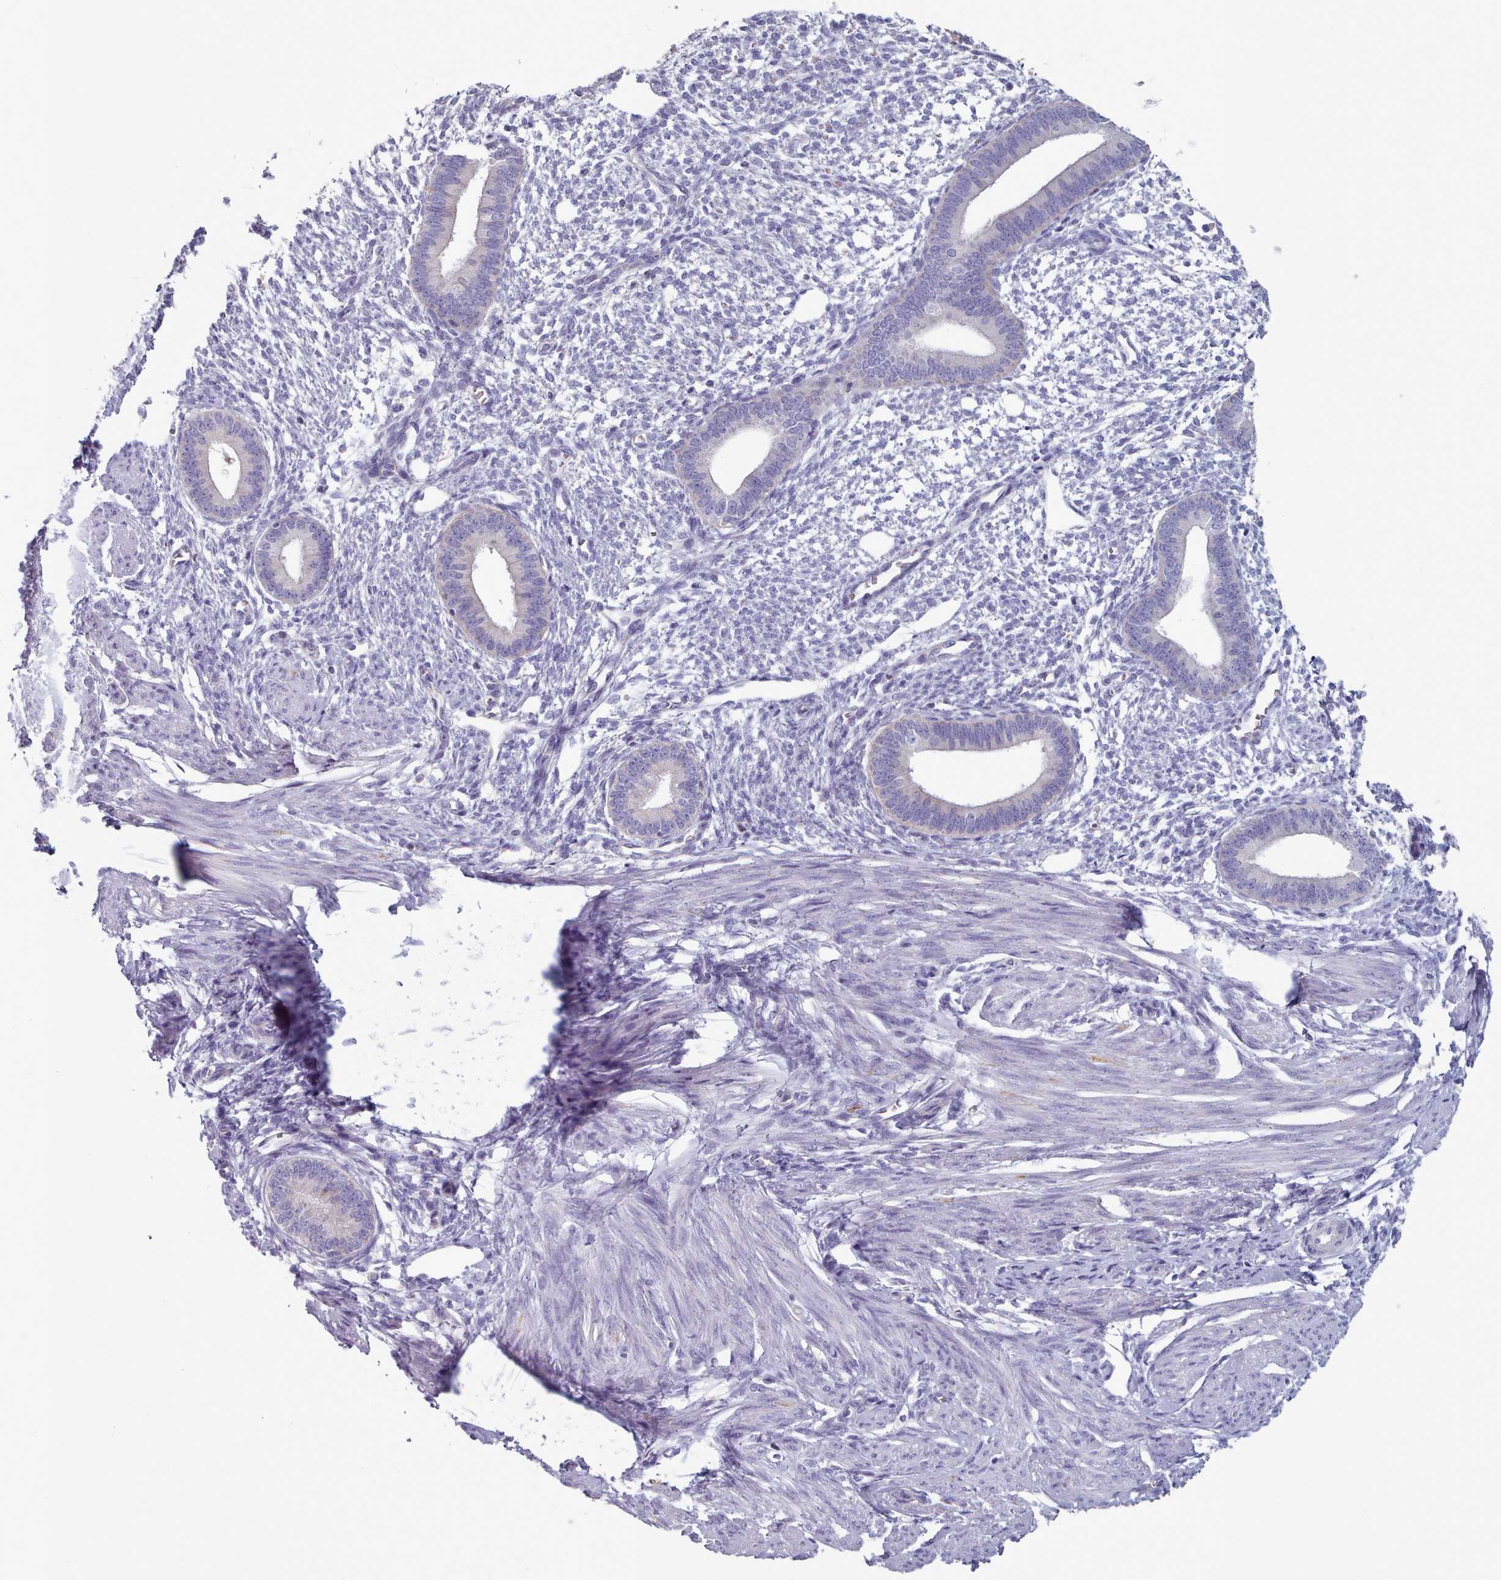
{"staining": {"intensity": "negative", "quantity": "none", "location": "none"}, "tissue": "endometrium", "cell_type": "Cells in endometrial stroma", "image_type": "normal", "snomed": [{"axis": "morphology", "description": "Normal tissue, NOS"}, {"axis": "topography", "description": "Endometrium"}], "caption": "Normal endometrium was stained to show a protein in brown. There is no significant expression in cells in endometrial stroma. (DAB immunohistochemistry (IHC), high magnification).", "gene": "HAO1", "patient": {"sex": "female", "age": 46}}